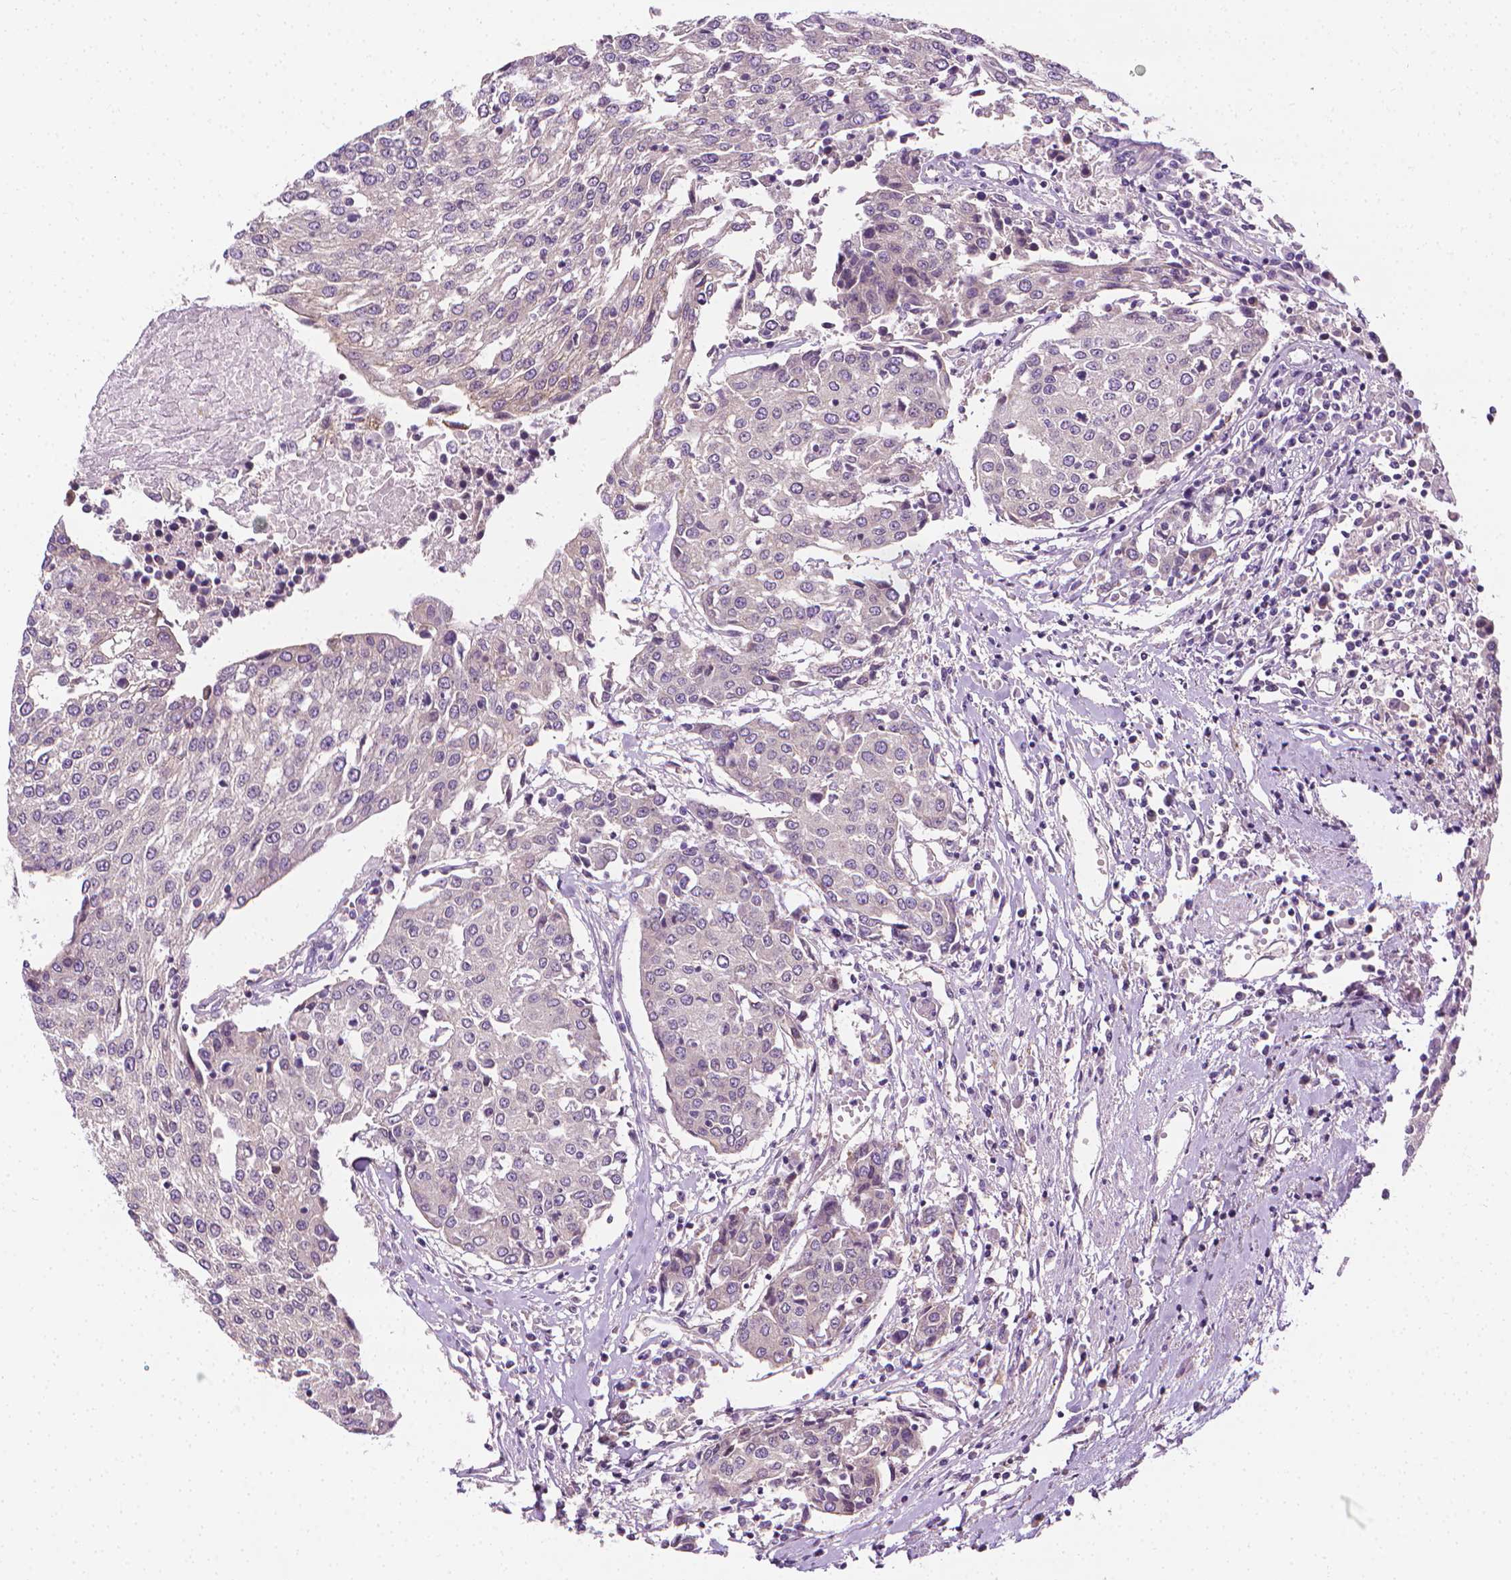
{"staining": {"intensity": "negative", "quantity": "none", "location": "none"}, "tissue": "urothelial cancer", "cell_type": "Tumor cells", "image_type": "cancer", "snomed": [{"axis": "morphology", "description": "Urothelial carcinoma, High grade"}, {"axis": "topography", "description": "Urinary bladder"}], "caption": "DAB (3,3'-diaminobenzidine) immunohistochemical staining of human urothelial carcinoma (high-grade) displays no significant expression in tumor cells. The staining was performed using DAB to visualize the protein expression in brown, while the nuclei were stained in blue with hematoxylin (Magnification: 20x).", "gene": "MCOLN3", "patient": {"sex": "female", "age": 85}}